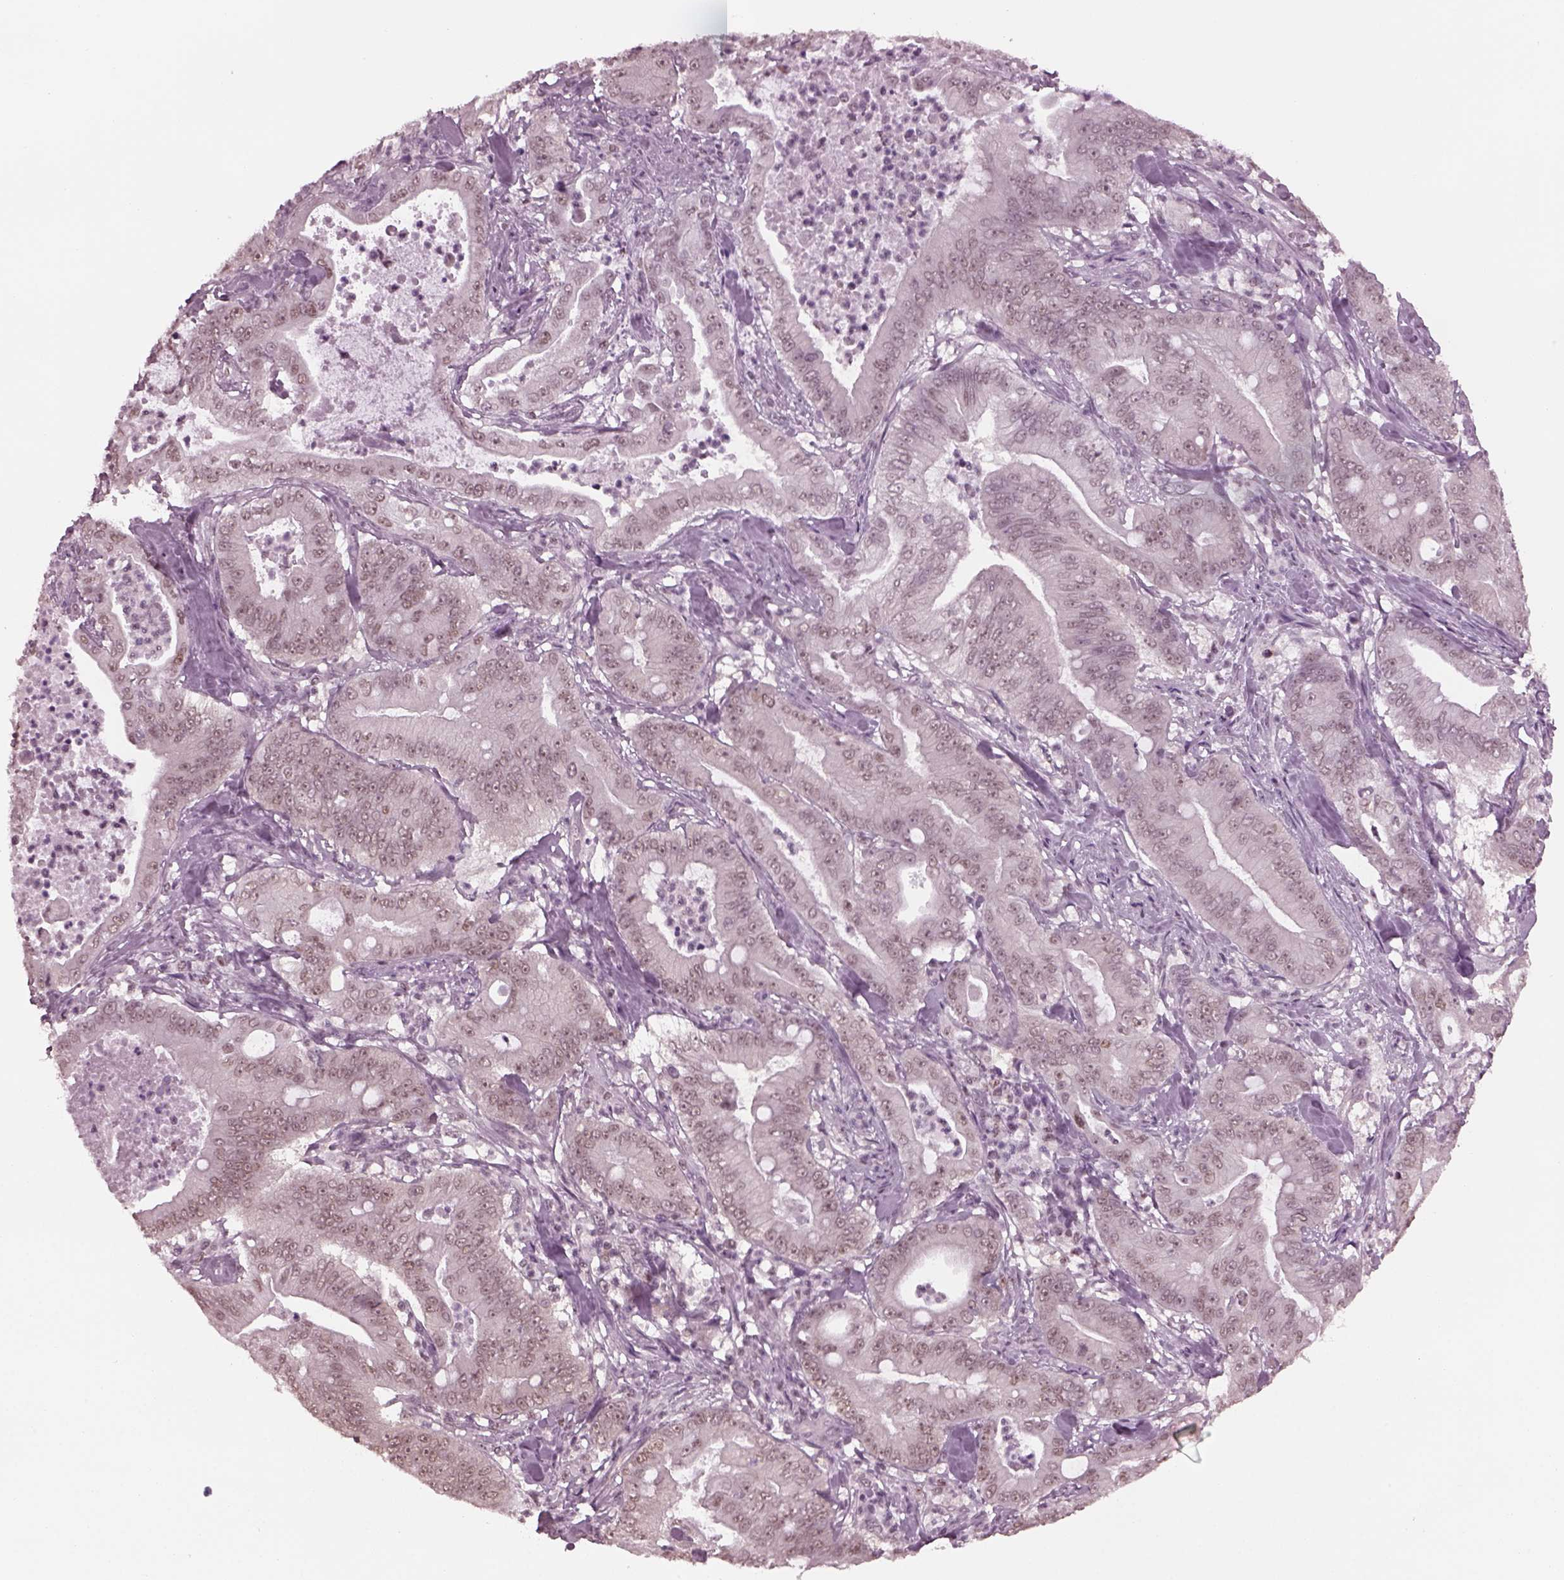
{"staining": {"intensity": "negative", "quantity": "none", "location": "none"}, "tissue": "pancreatic cancer", "cell_type": "Tumor cells", "image_type": "cancer", "snomed": [{"axis": "morphology", "description": "Adenocarcinoma, NOS"}, {"axis": "topography", "description": "Pancreas"}], "caption": "Photomicrograph shows no significant protein expression in tumor cells of adenocarcinoma (pancreatic).", "gene": "RUVBL2", "patient": {"sex": "male", "age": 71}}